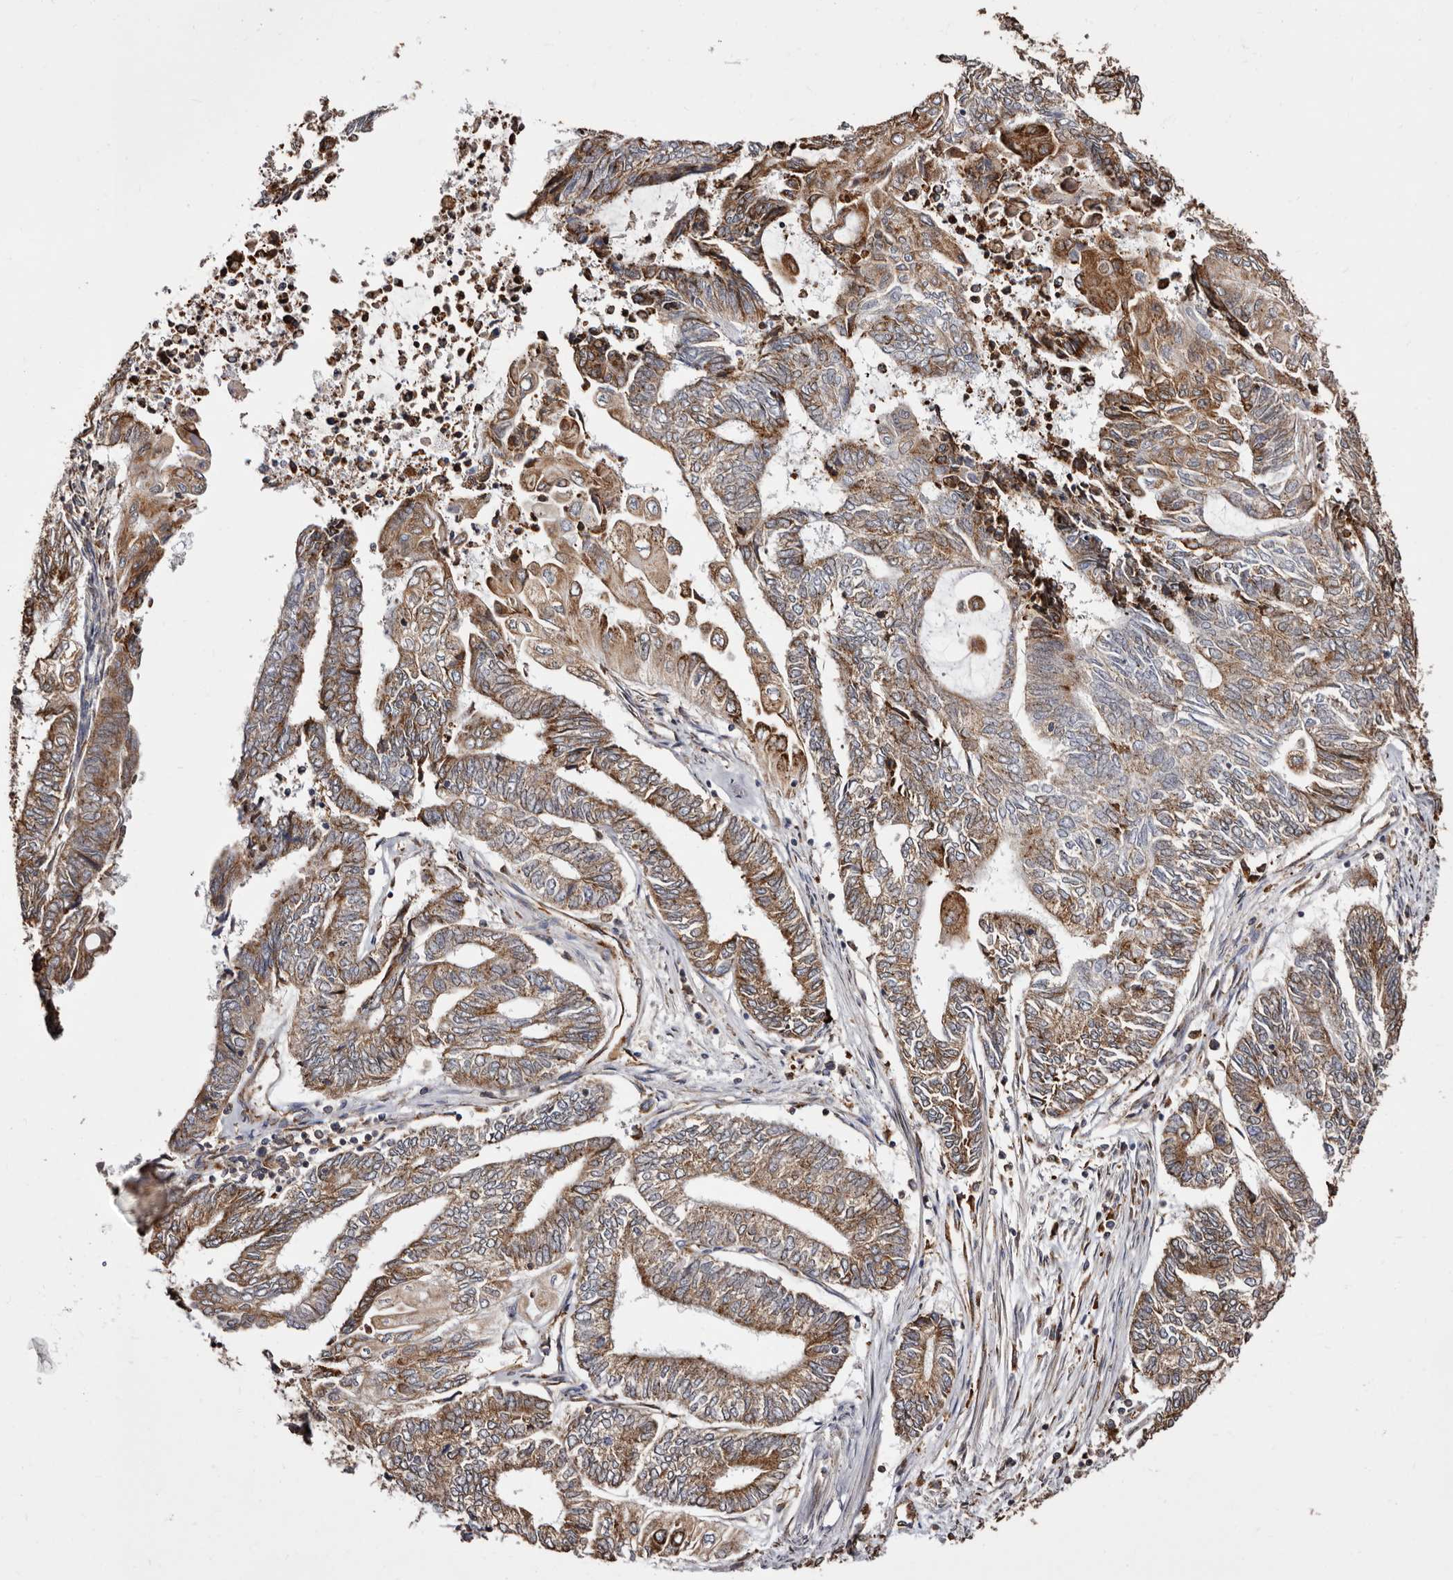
{"staining": {"intensity": "moderate", "quantity": ">75%", "location": "cytoplasmic/membranous"}, "tissue": "endometrial cancer", "cell_type": "Tumor cells", "image_type": "cancer", "snomed": [{"axis": "morphology", "description": "Adenocarcinoma, NOS"}, {"axis": "topography", "description": "Uterus"}, {"axis": "topography", "description": "Endometrium"}], "caption": "There is medium levels of moderate cytoplasmic/membranous expression in tumor cells of adenocarcinoma (endometrial), as demonstrated by immunohistochemical staining (brown color).", "gene": "ACBD6", "patient": {"sex": "female", "age": 70}}